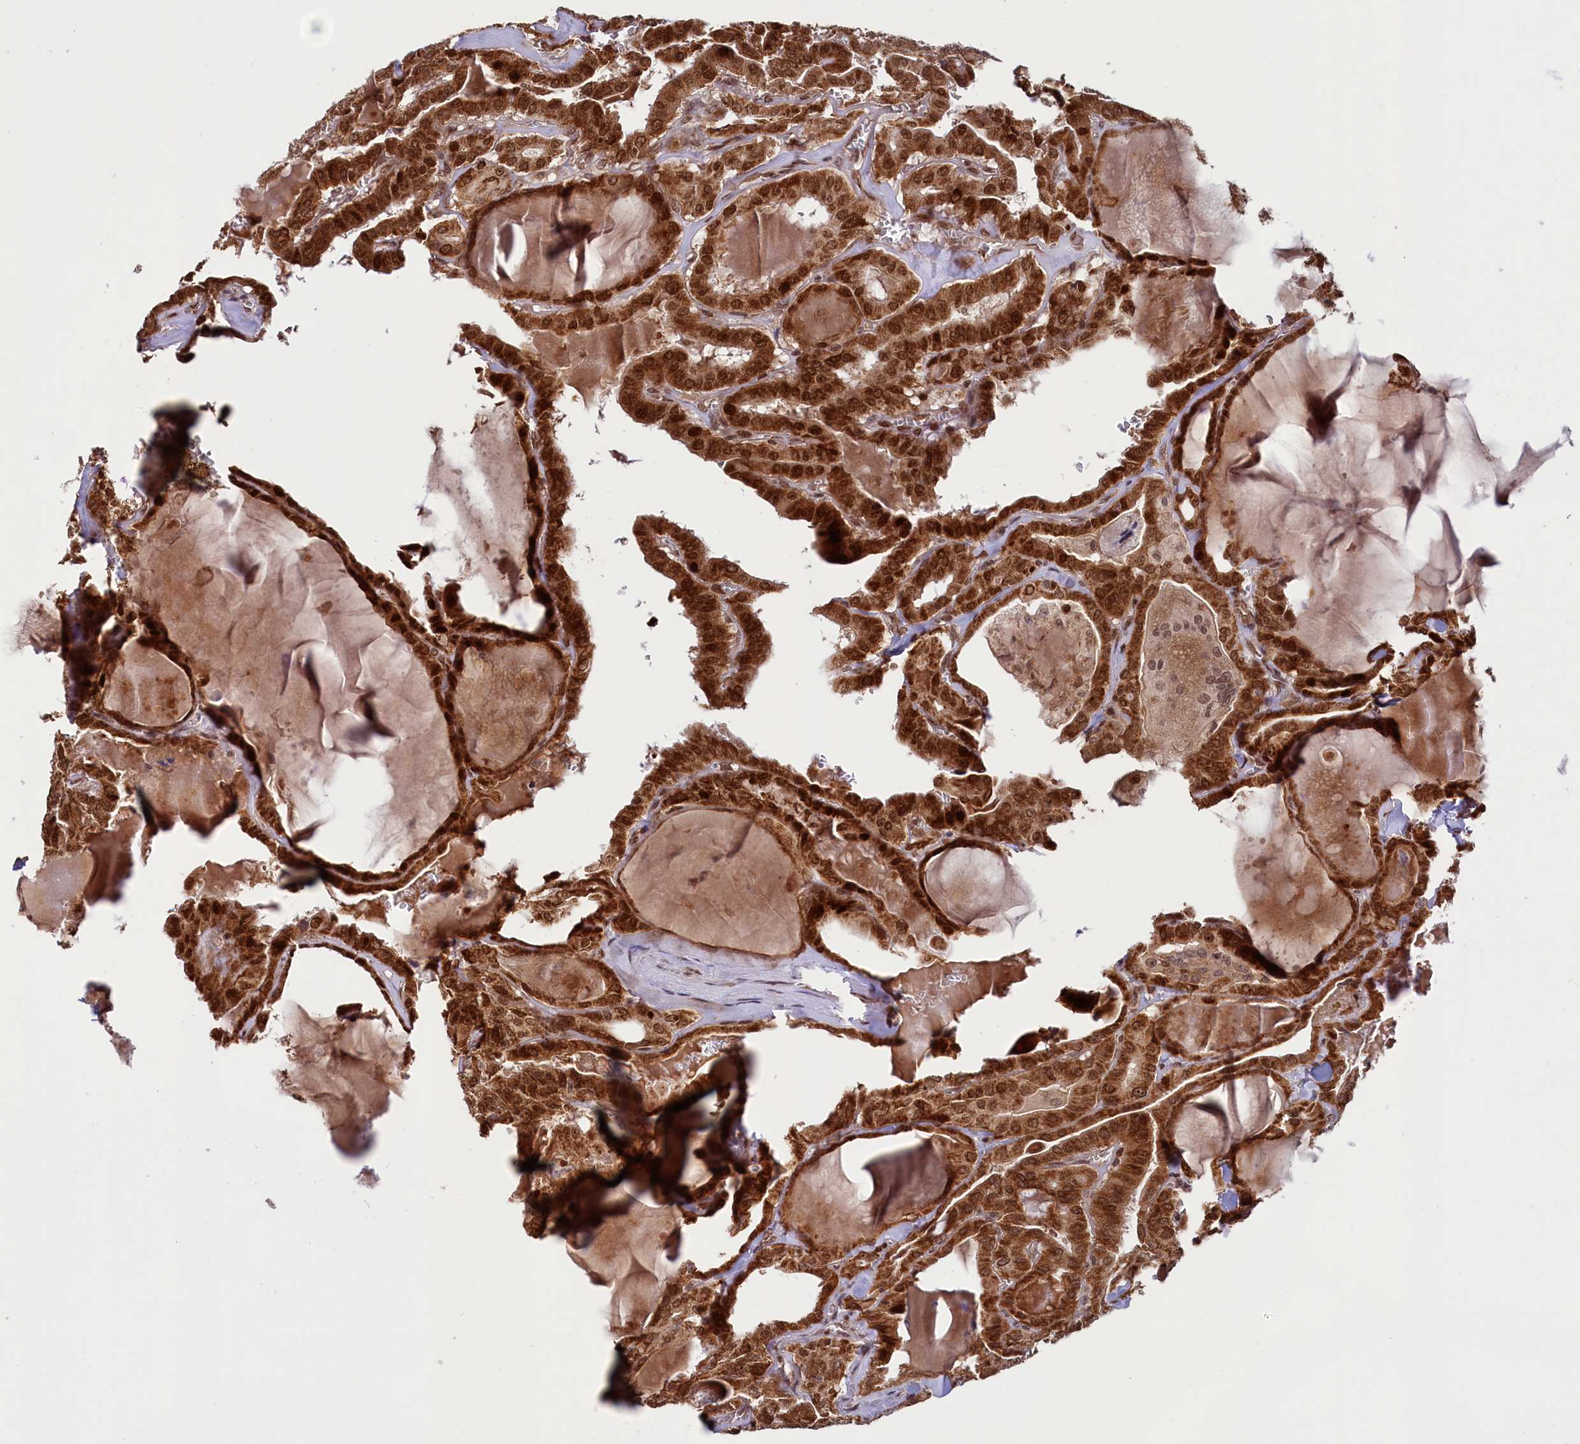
{"staining": {"intensity": "strong", "quantity": ">75%", "location": "cytoplasmic/membranous,nuclear"}, "tissue": "thyroid cancer", "cell_type": "Tumor cells", "image_type": "cancer", "snomed": [{"axis": "morphology", "description": "Papillary adenocarcinoma, NOS"}, {"axis": "topography", "description": "Thyroid gland"}], "caption": "Human thyroid cancer stained with a brown dye shows strong cytoplasmic/membranous and nuclear positive positivity in approximately >75% of tumor cells.", "gene": "PHC3", "patient": {"sex": "male", "age": 52}}